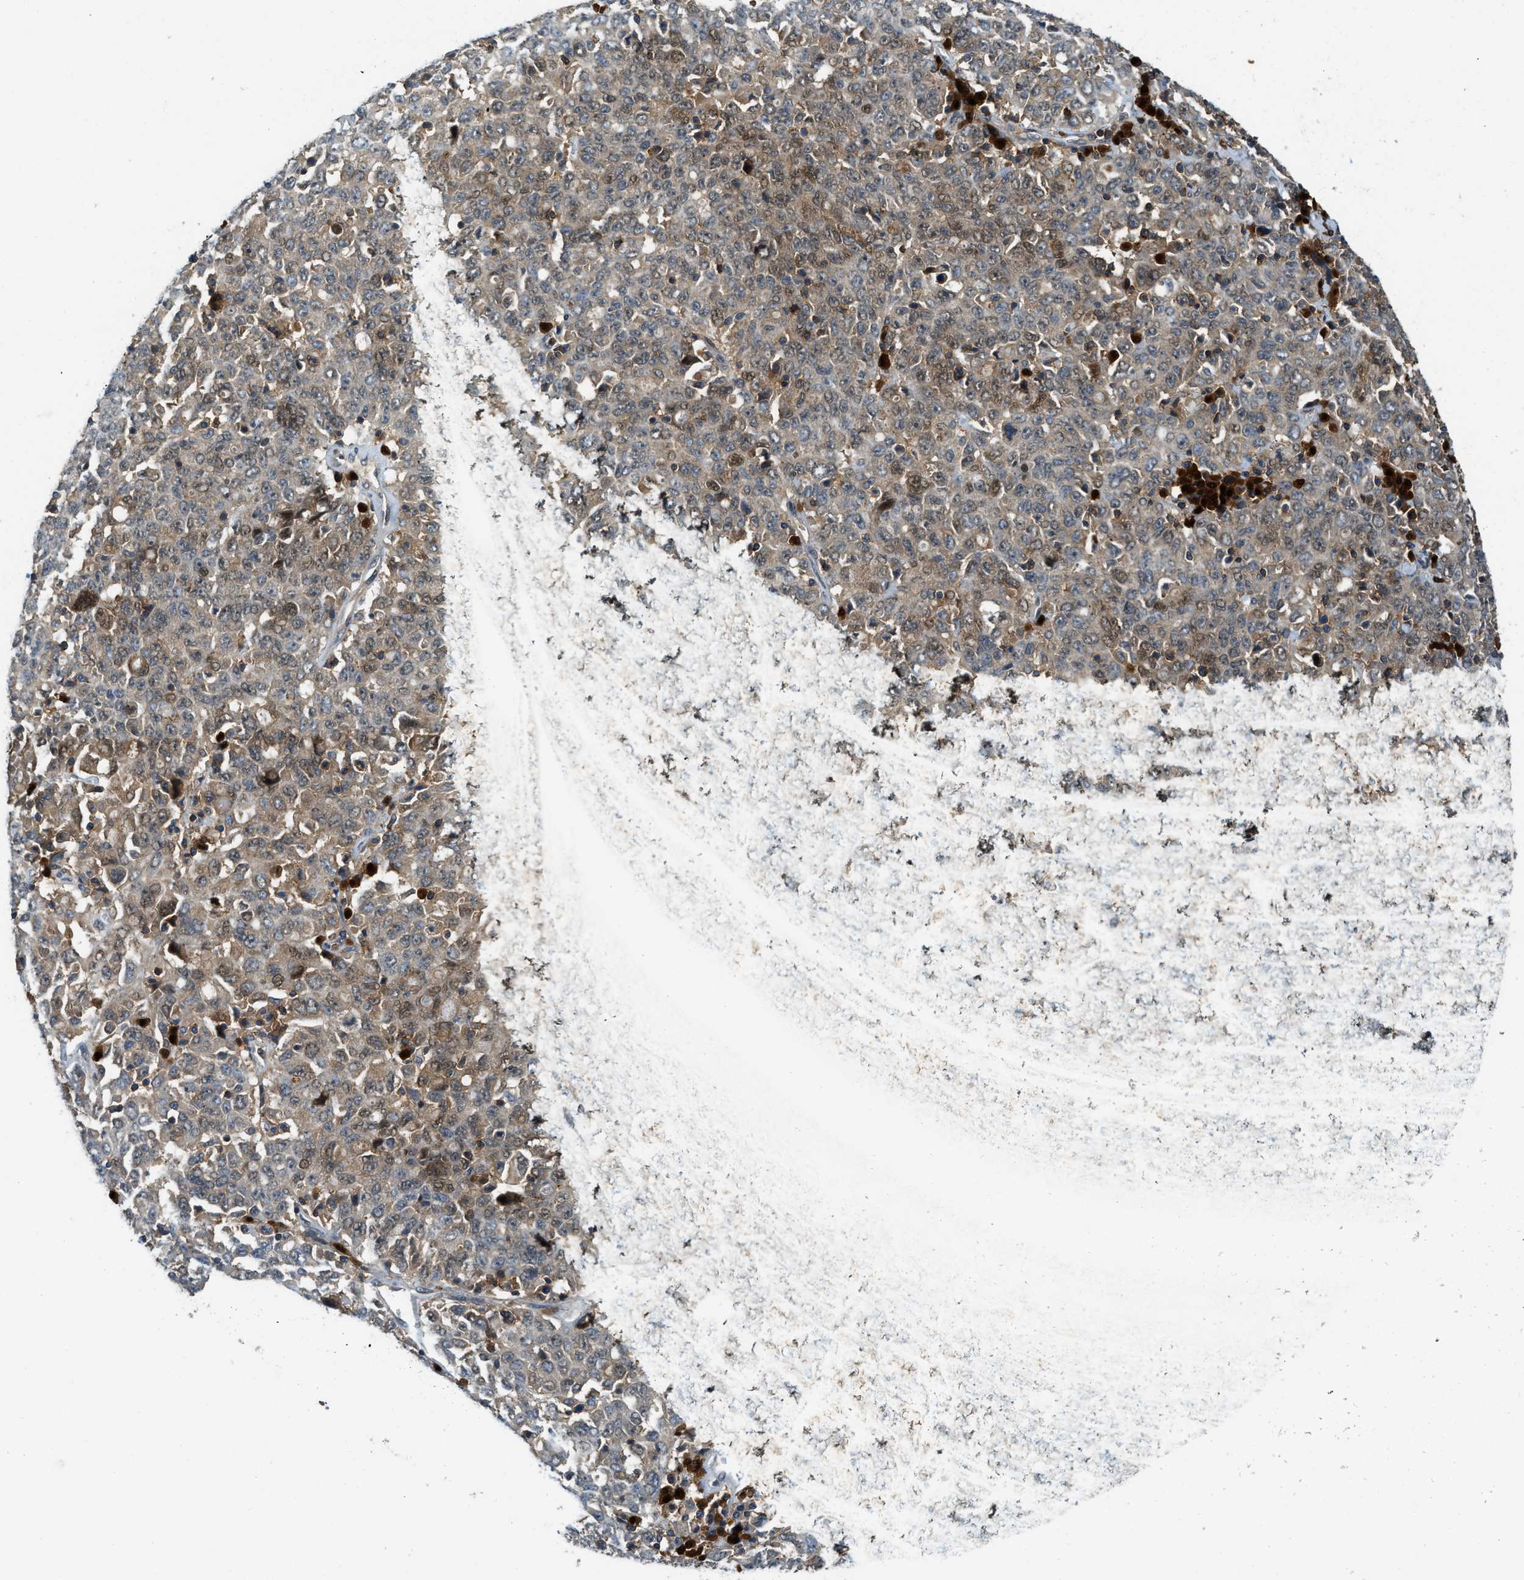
{"staining": {"intensity": "moderate", "quantity": ">75%", "location": "cytoplasmic/membranous,nuclear"}, "tissue": "ovarian cancer", "cell_type": "Tumor cells", "image_type": "cancer", "snomed": [{"axis": "morphology", "description": "Carcinoma, endometroid"}, {"axis": "topography", "description": "Ovary"}], "caption": "About >75% of tumor cells in ovarian endometroid carcinoma reveal moderate cytoplasmic/membranous and nuclear protein expression as visualized by brown immunohistochemical staining.", "gene": "GMPPB", "patient": {"sex": "female", "age": 62}}